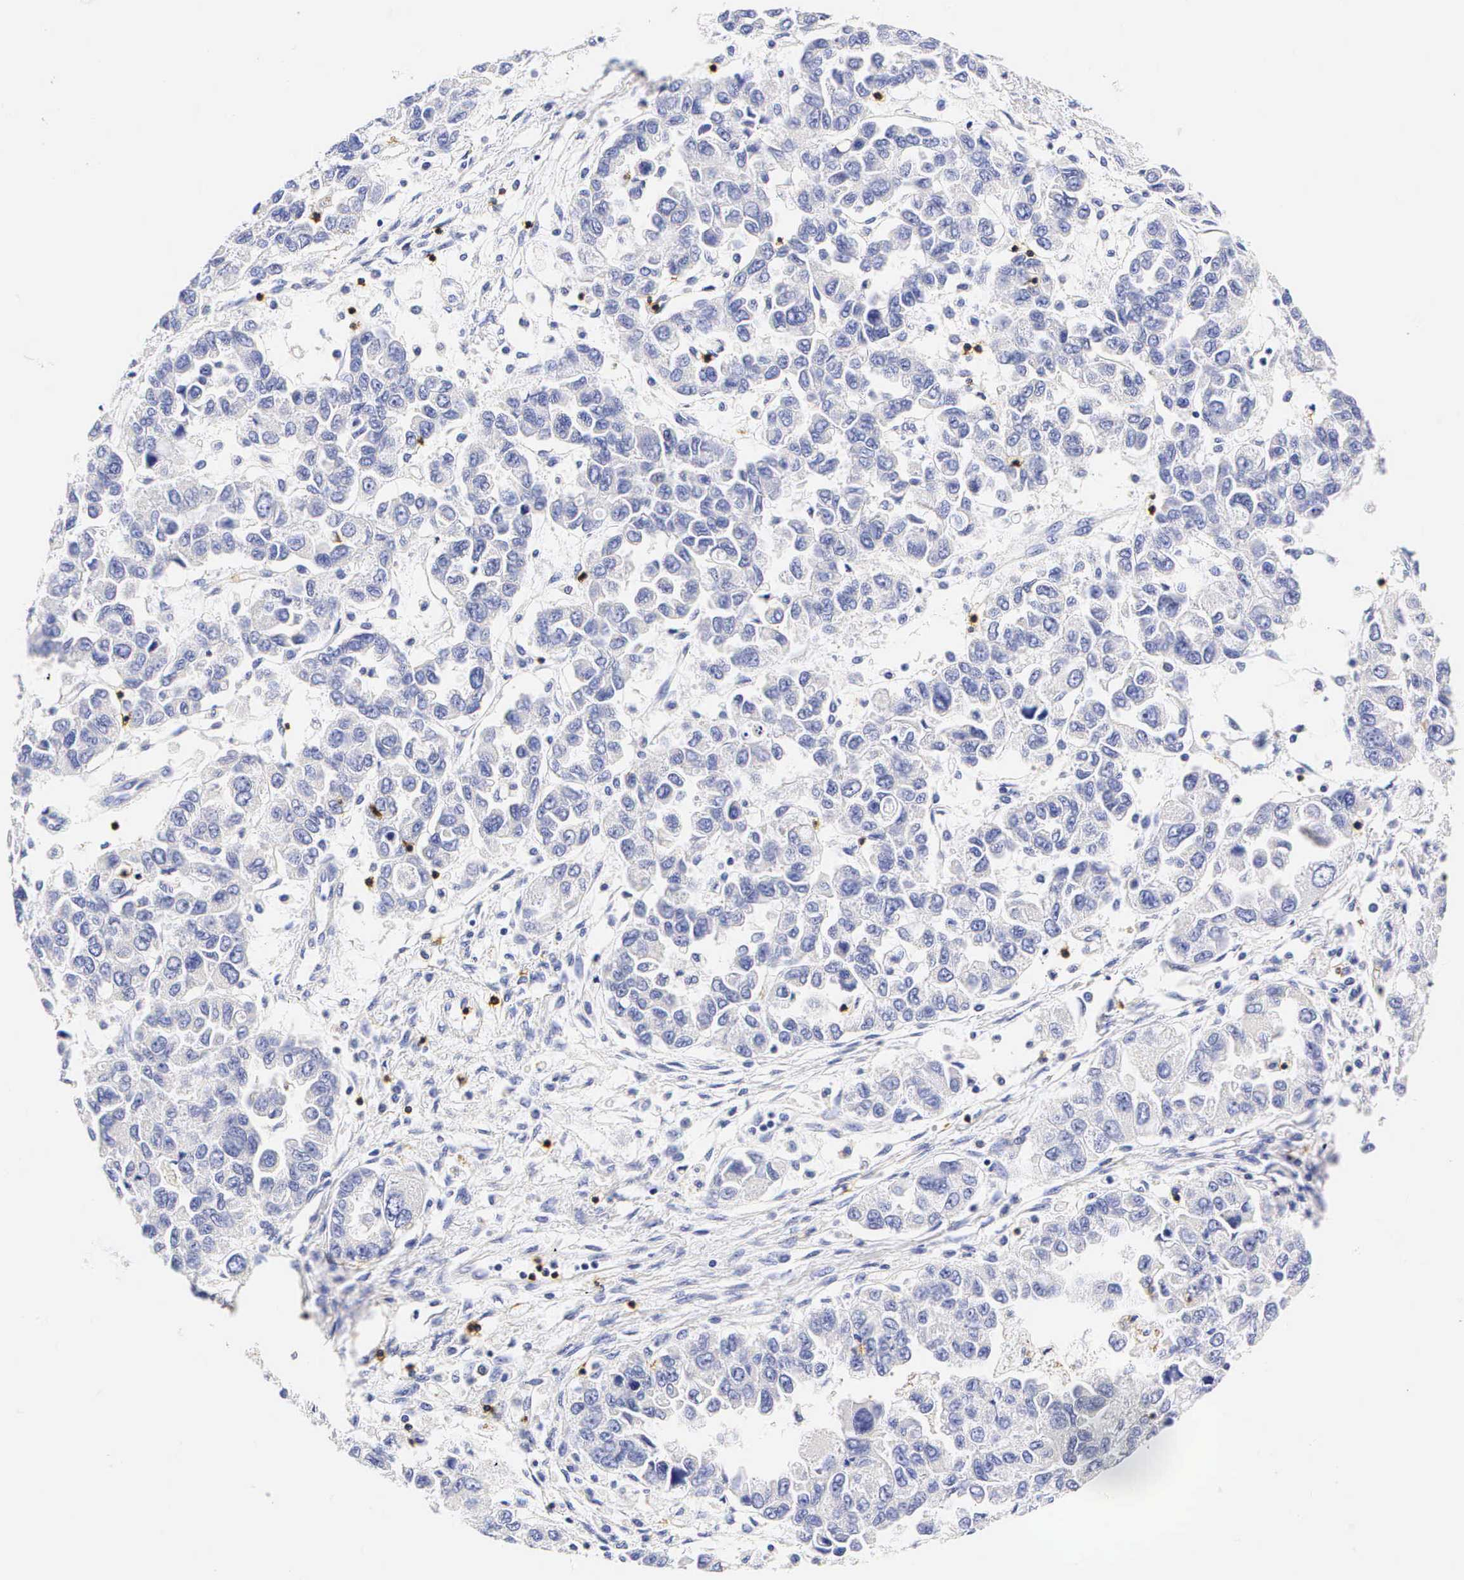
{"staining": {"intensity": "negative", "quantity": "none", "location": "none"}, "tissue": "ovarian cancer", "cell_type": "Tumor cells", "image_type": "cancer", "snomed": [{"axis": "morphology", "description": "Cystadenocarcinoma, serous, NOS"}, {"axis": "topography", "description": "Ovary"}], "caption": "Immunohistochemistry (IHC) micrograph of neoplastic tissue: ovarian serous cystadenocarcinoma stained with DAB demonstrates no significant protein positivity in tumor cells.", "gene": "CD3E", "patient": {"sex": "female", "age": 84}}